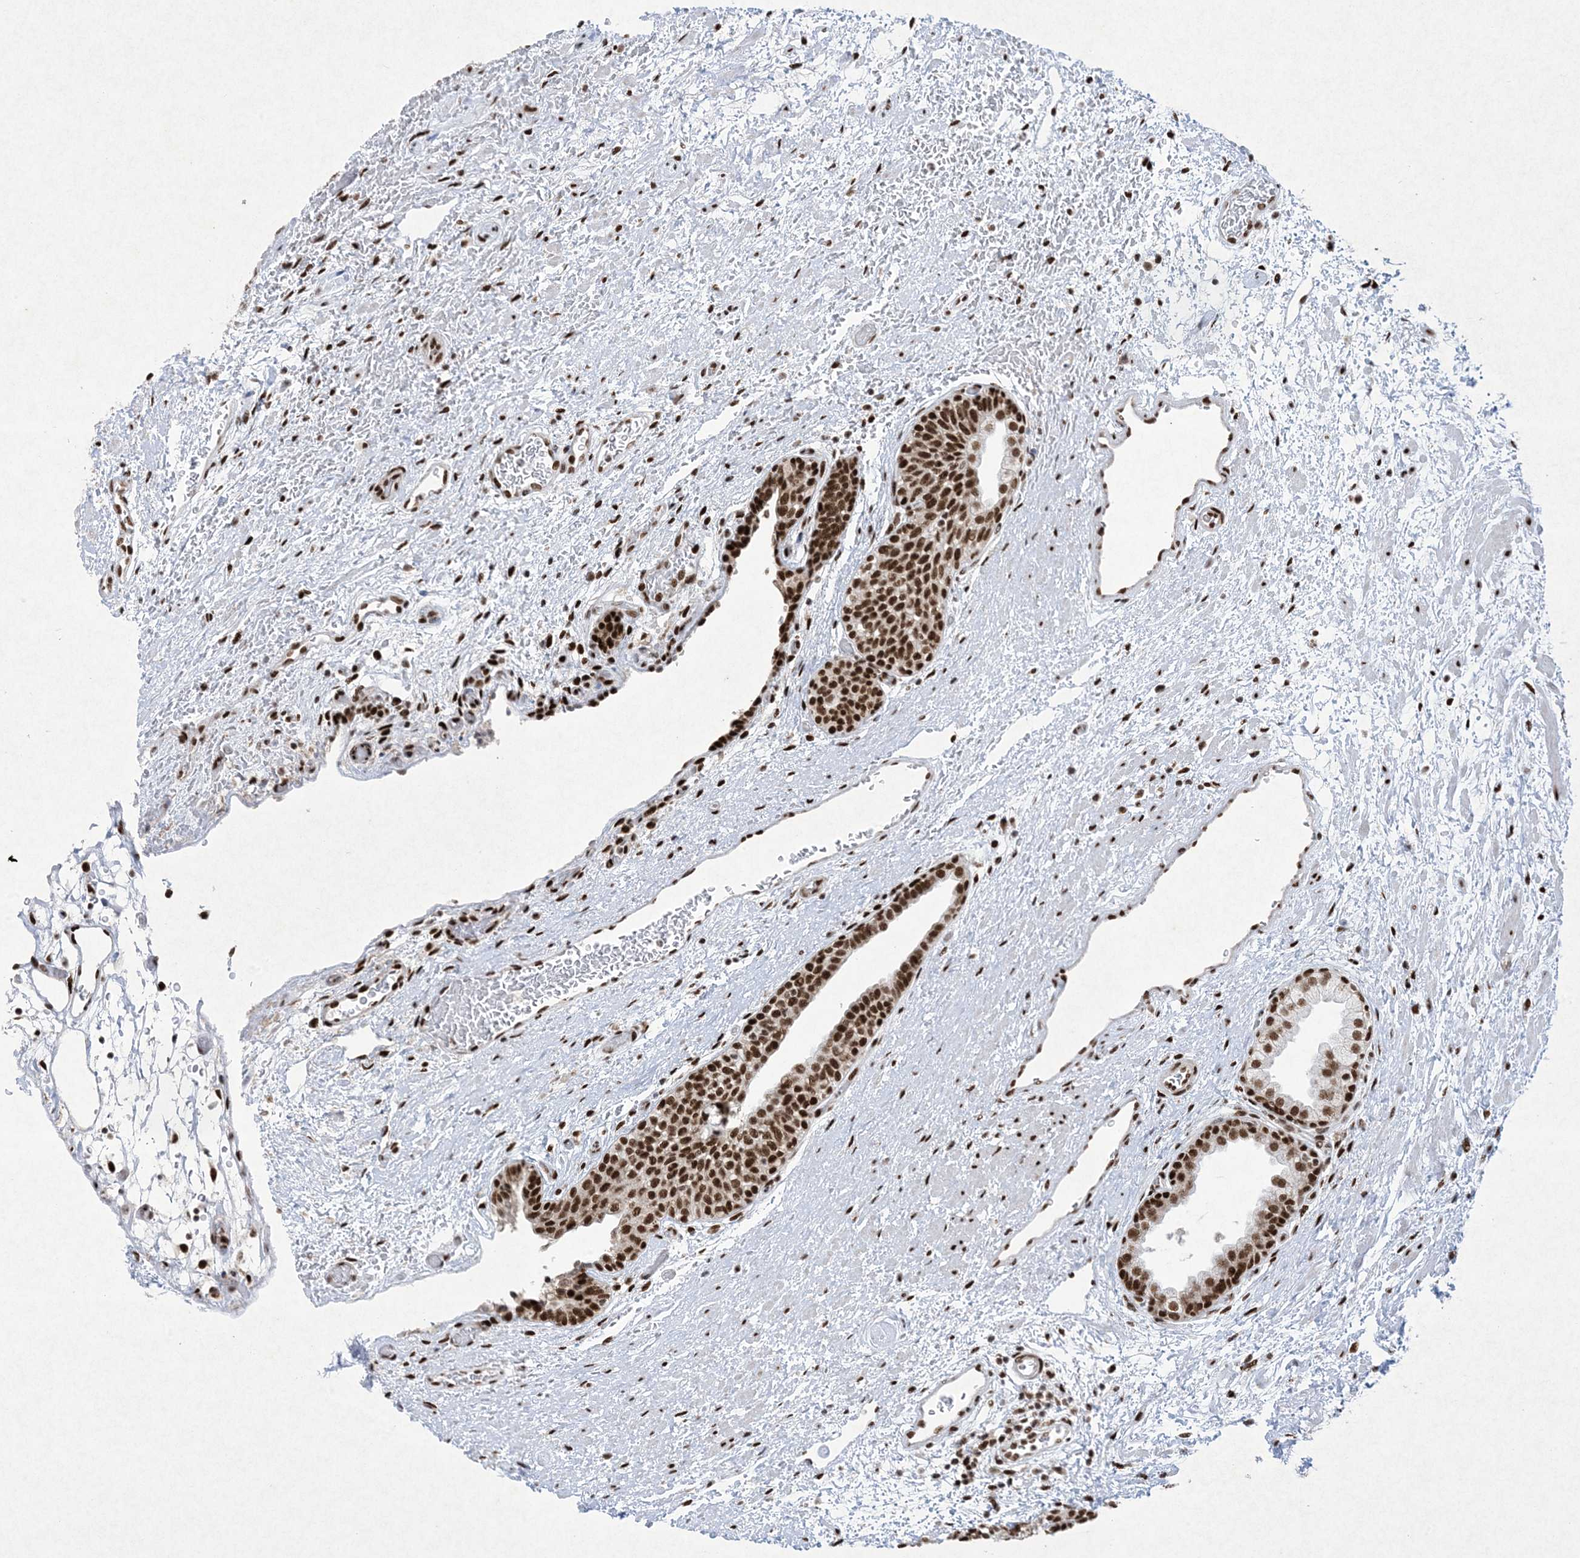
{"staining": {"intensity": "strong", "quantity": ">75%", "location": "nuclear"}, "tissue": "prostate", "cell_type": "Glandular cells", "image_type": "normal", "snomed": [{"axis": "morphology", "description": "Normal tissue, NOS"}, {"axis": "topography", "description": "Prostate"}], "caption": "A photomicrograph showing strong nuclear expression in approximately >75% of glandular cells in unremarkable prostate, as visualized by brown immunohistochemical staining.", "gene": "PKNOX2", "patient": {"sex": "male", "age": 48}}